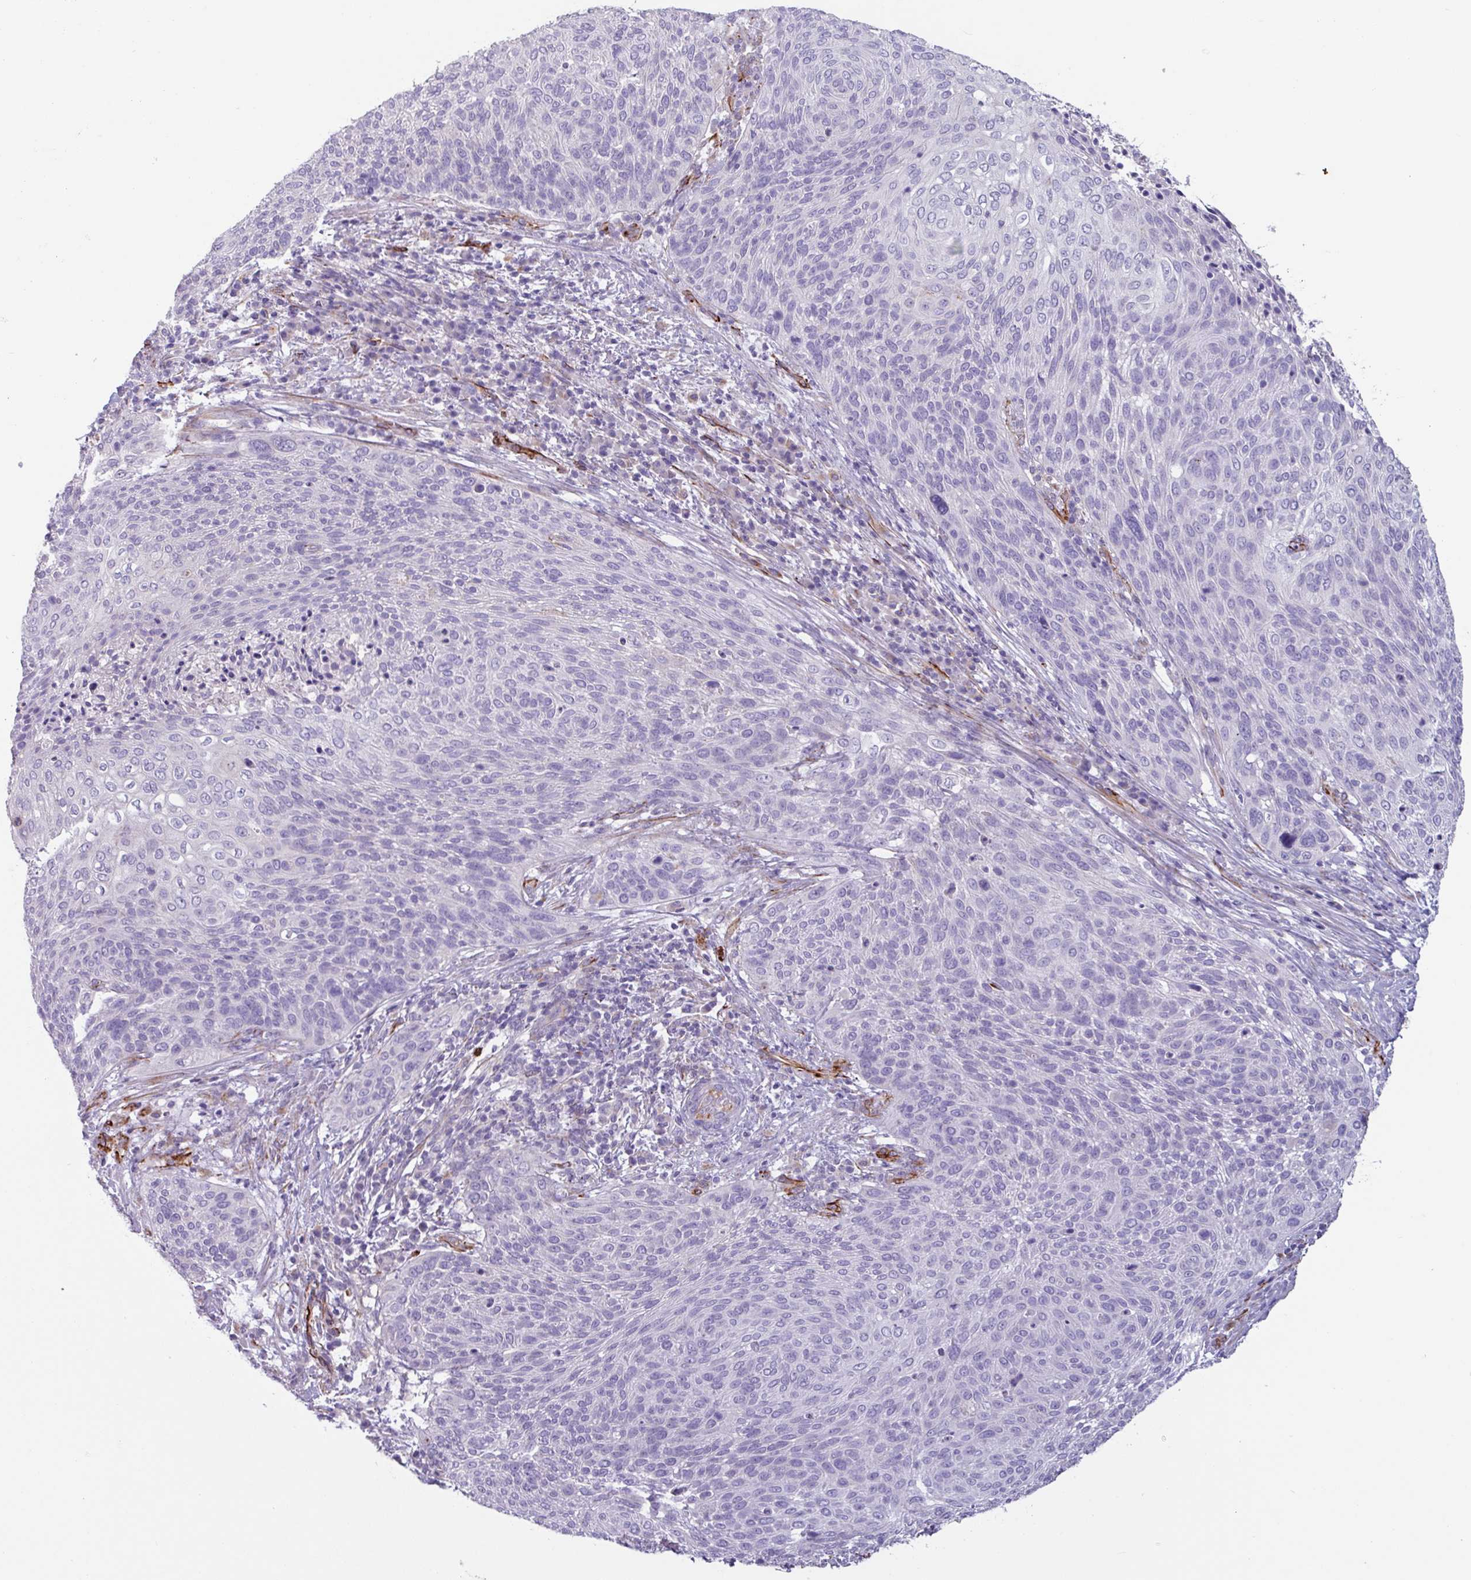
{"staining": {"intensity": "negative", "quantity": "none", "location": "none"}, "tissue": "cervical cancer", "cell_type": "Tumor cells", "image_type": "cancer", "snomed": [{"axis": "morphology", "description": "Squamous cell carcinoma, NOS"}, {"axis": "topography", "description": "Cervix"}], "caption": "A photomicrograph of cervical squamous cell carcinoma stained for a protein displays no brown staining in tumor cells.", "gene": "BTD", "patient": {"sex": "female", "age": 31}}